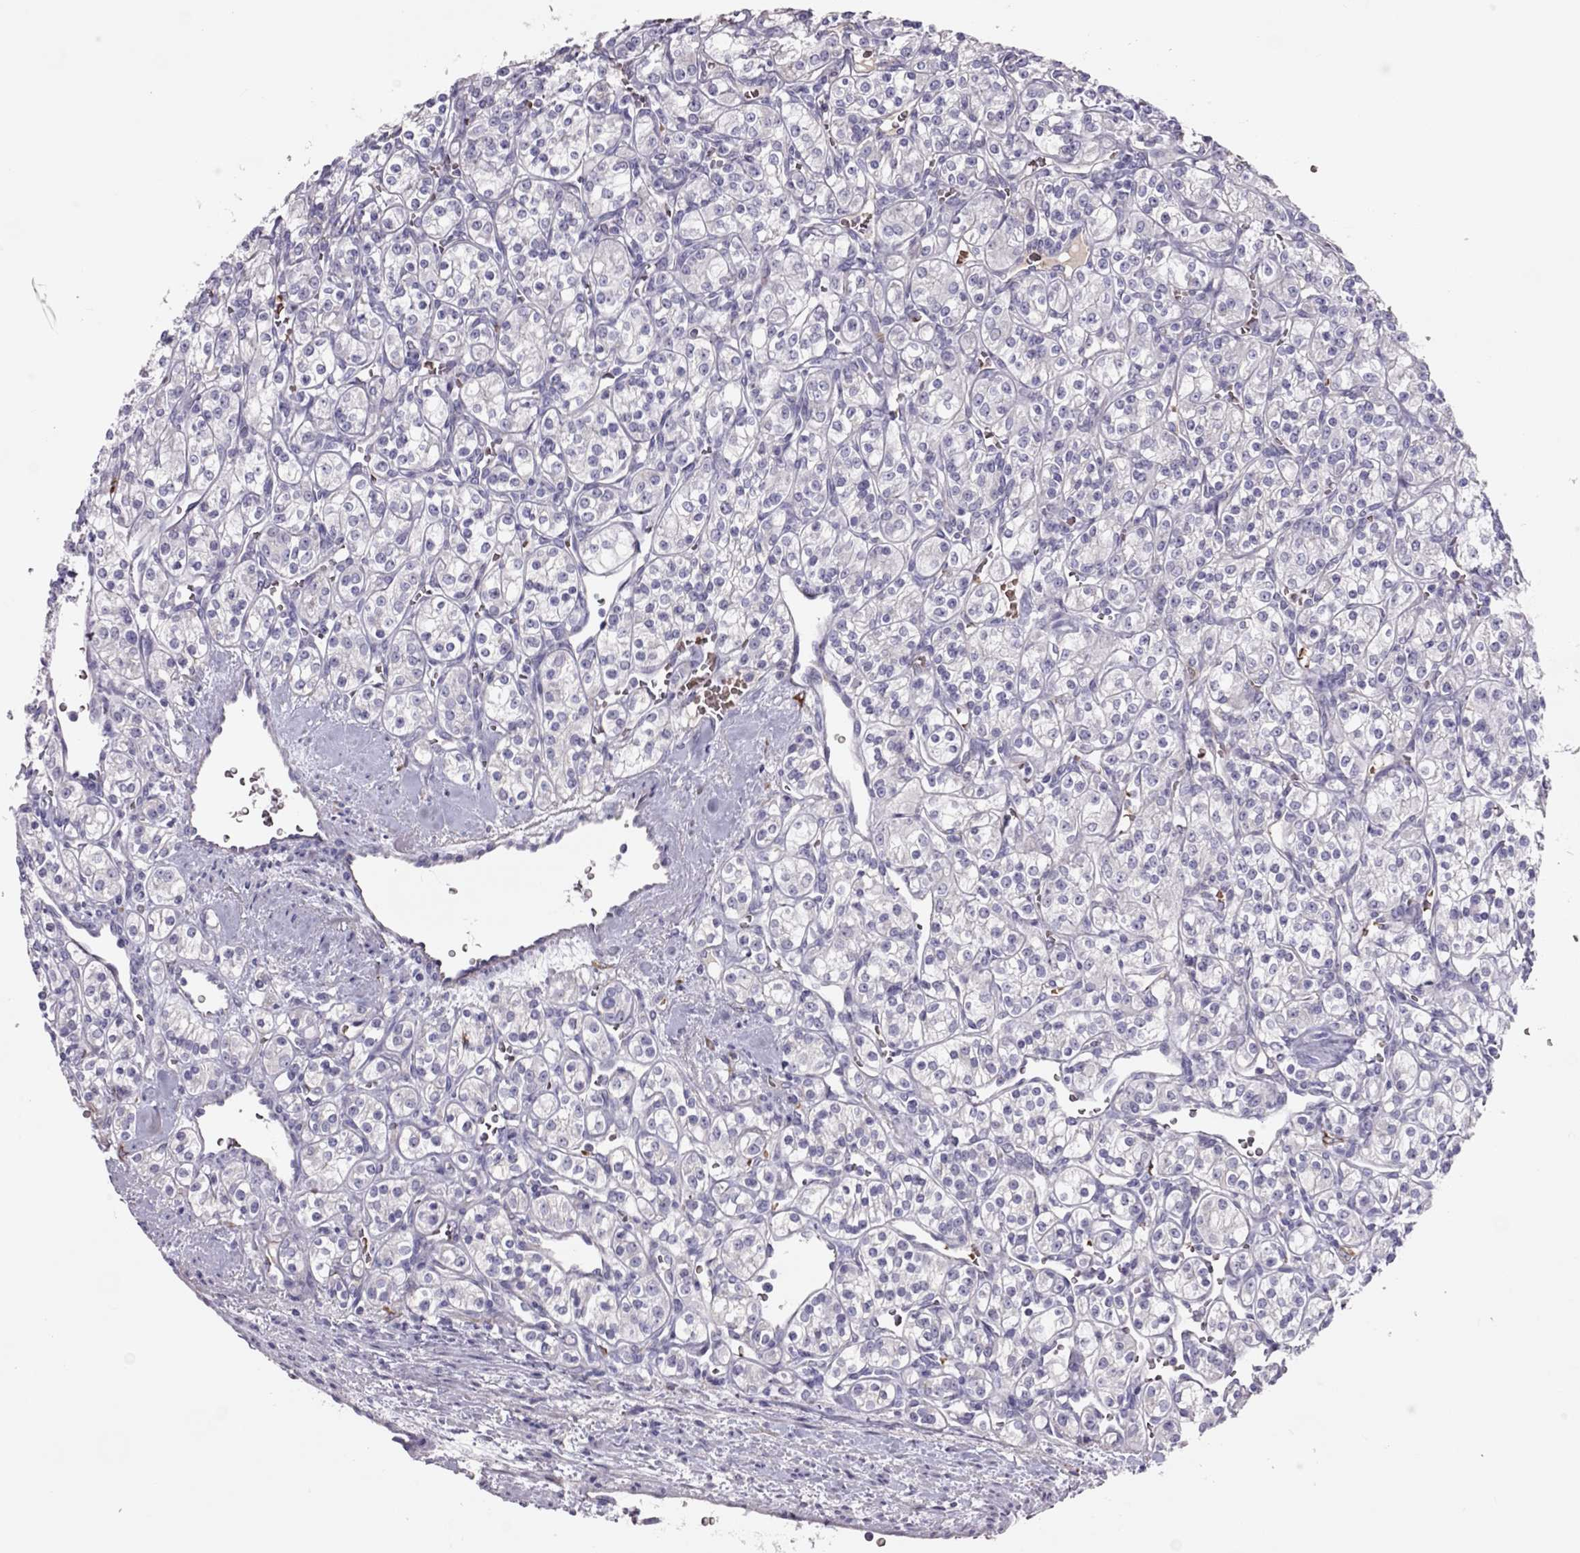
{"staining": {"intensity": "negative", "quantity": "none", "location": "none"}, "tissue": "renal cancer", "cell_type": "Tumor cells", "image_type": "cancer", "snomed": [{"axis": "morphology", "description": "Adenocarcinoma, NOS"}, {"axis": "topography", "description": "Kidney"}], "caption": "Immunohistochemical staining of human renal adenocarcinoma displays no significant staining in tumor cells.", "gene": "RHD", "patient": {"sex": "male", "age": 77}}